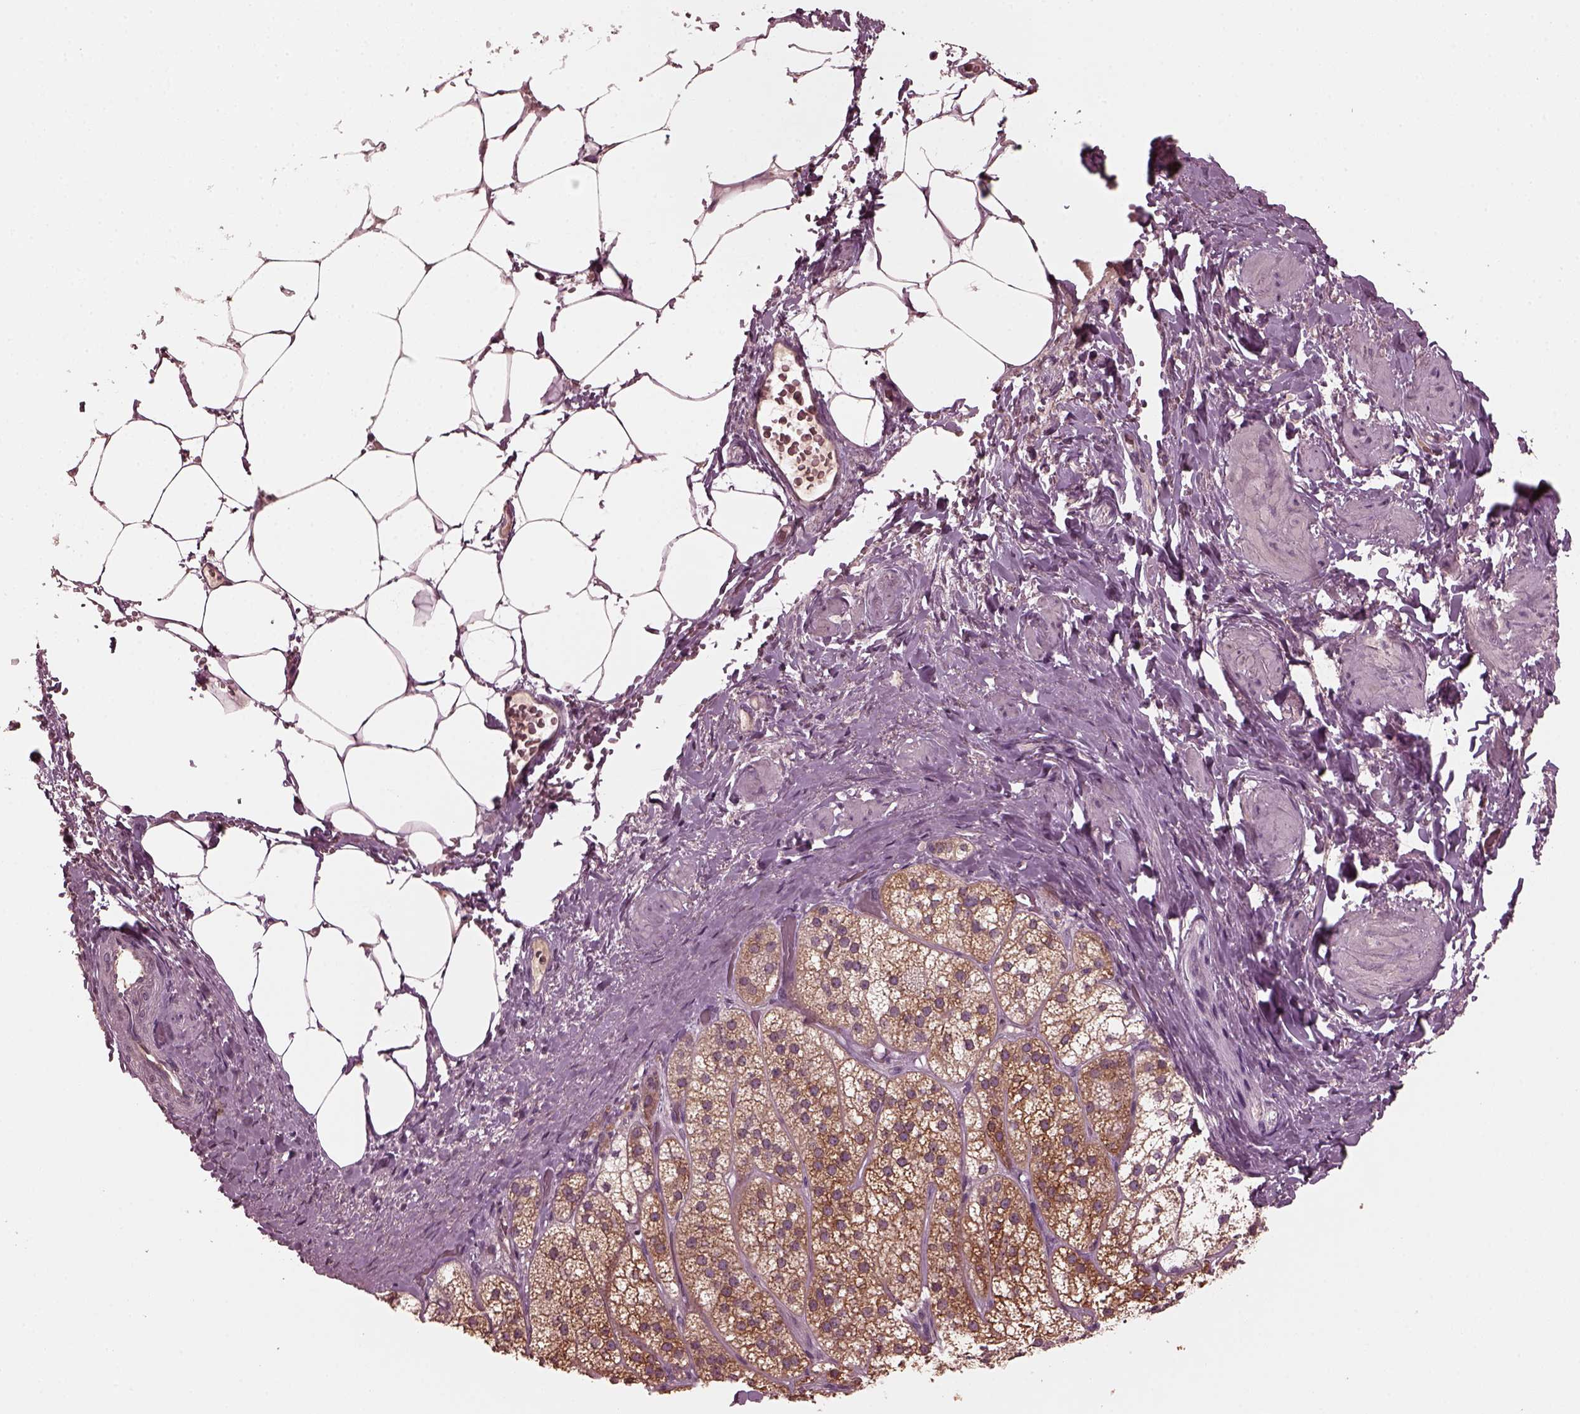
{"staining": {"intensity": "moderate", "quantity": ">75%", "location": "cytoplasmic/membranous"}, "tissue": "adrenal gland", "cell_type": "Glandular cells", "image_type": "normal", "snomed": [{"axis": "morphology", "description": "Normal tissue, NOS"}, {"axis": "topography", "description": "Adrenal gland"}], "caption": "Adrenal gland stained with immunohistochemistry (IHC) reveals moderate cytoplasmic/membranous positivity in about >75% of glandular cells. The staining is performed using DAB brown chromogen to label protein expression. The nuclei are counter-stained blue using hematoxylin.", "gene": "PORCN", "patient": {"sex": "female", "age": 60}}